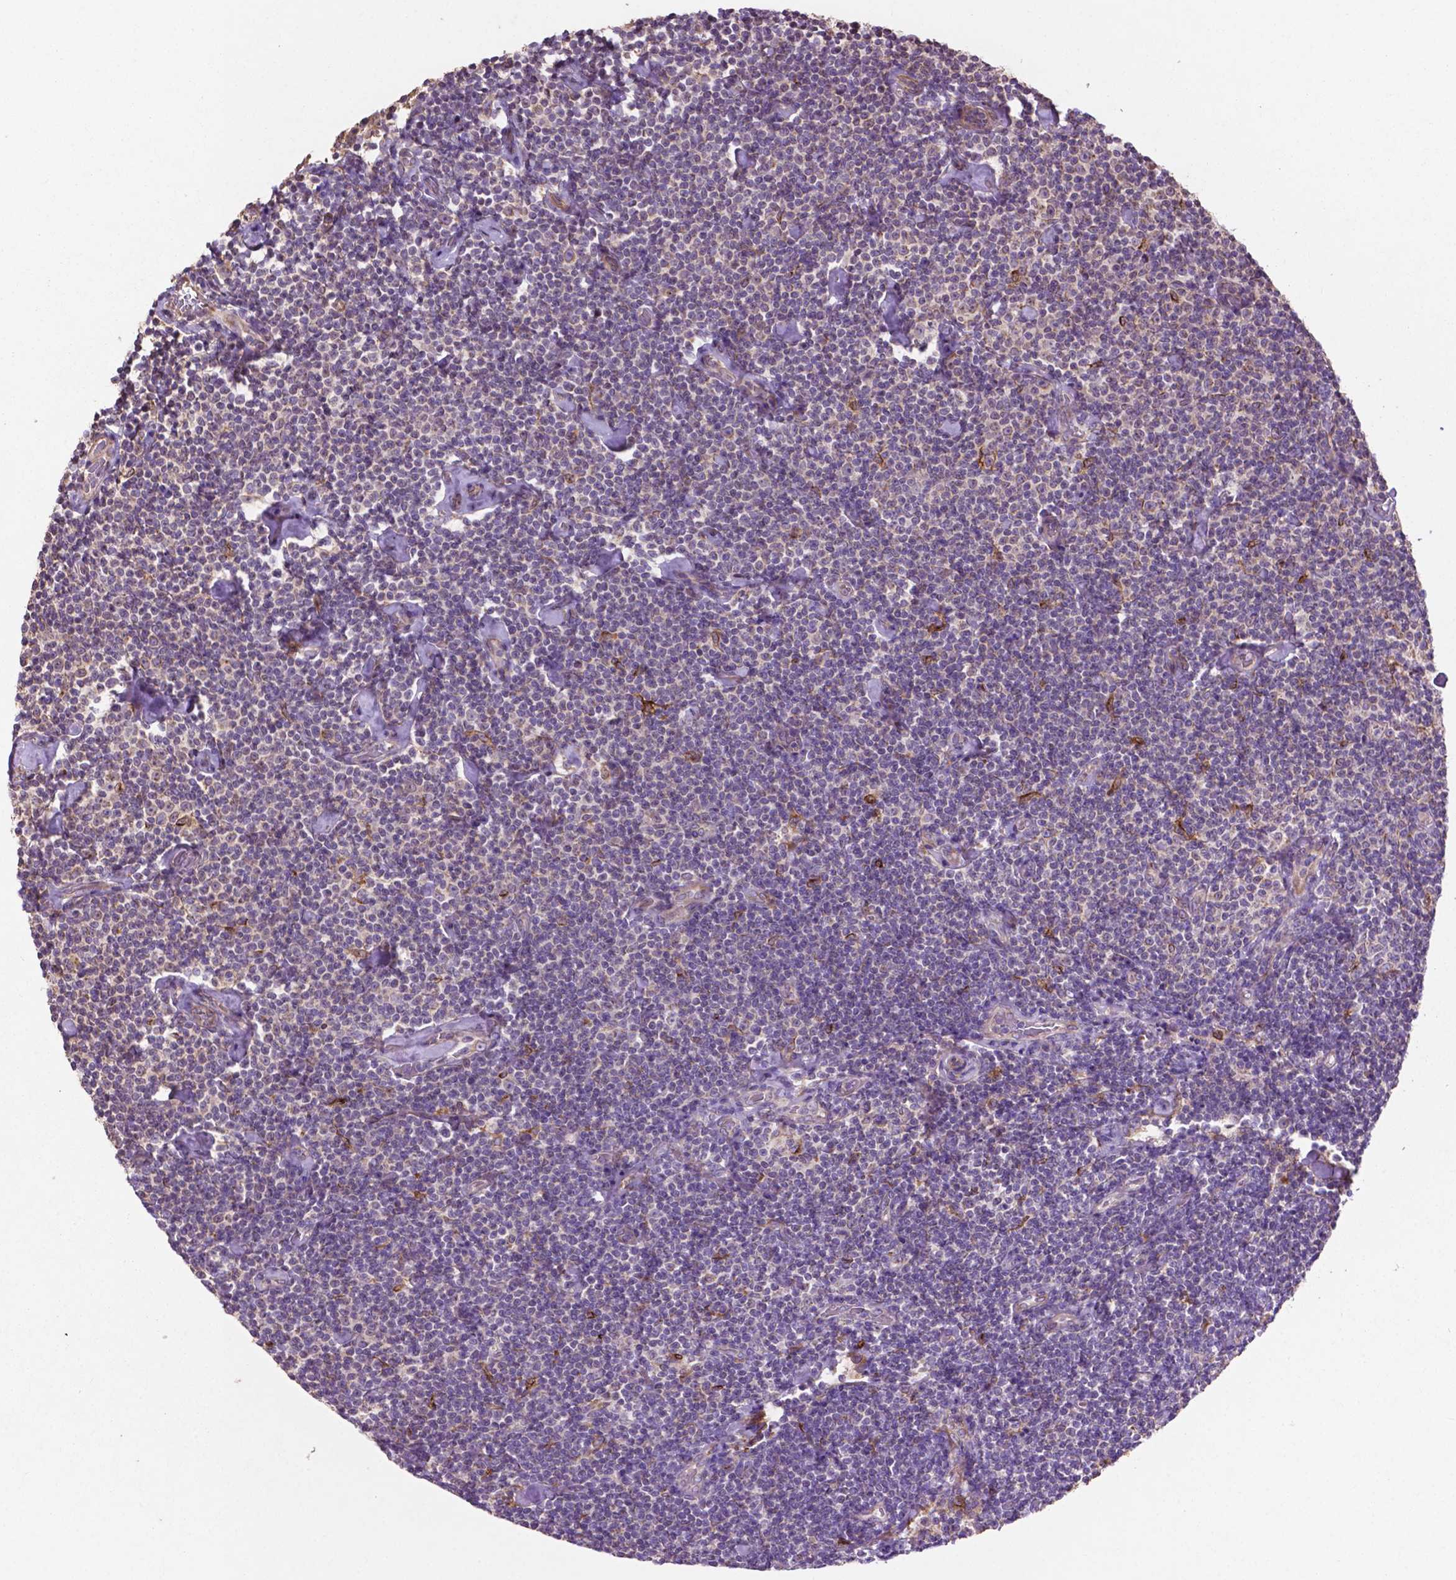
{"staining": {"intensity": "negative", "quantity": "none", "location": "none"}, "tissue": "lymphoma", "cell_type": "Tumor cells", "image_type": "cancer", "snomed": [{"axis": "morphology", "description": "Malignant lymphoma, non-Hodgkin's type, Low grade"}, {"axis": "topography", "description": "Lymph node"}], "caption": "DAB (3,3'-diaminobenzidine) immunohistochemical staining of malignant lymphoma, non-Hodgkin's type (low-grade) displays no significant staining in tumor cells.", "gene": "MBTPS1", "patient": {"sex": "male", "age": 81}}